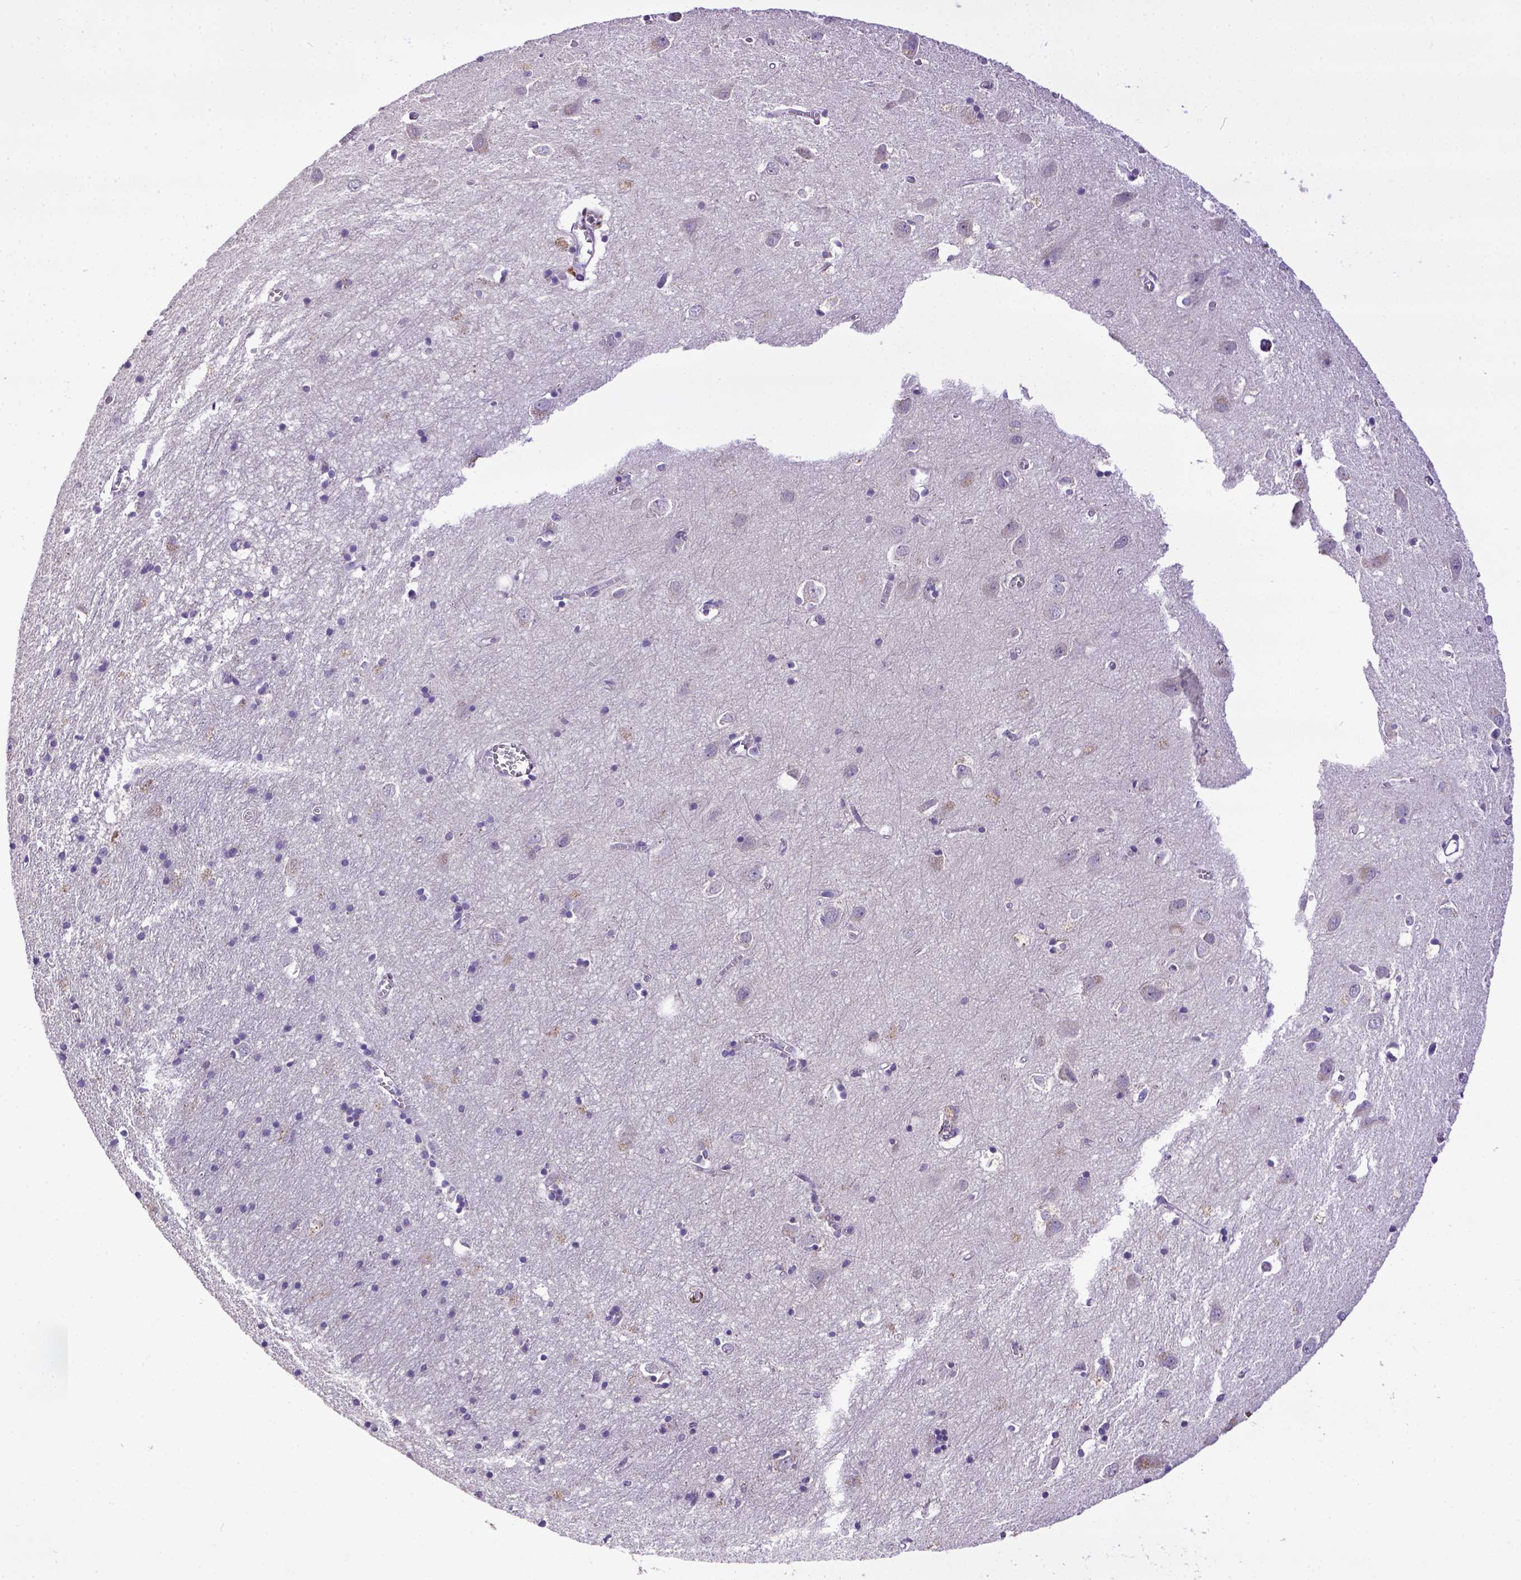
{"staining": {"intensity": "negative", "quantity": "none", "location": "none"}, "tissue": "cerebral cortex", "cell_type": "Endothelial cells", "image_type": "normal", "snomed": [{"axis": "morphology", "description": "Normal tissue, NOS"}, {"axis": "topography", "description": "Cerebral cortex"}], "caption": "Immunohistochemistry (IHC) of benign human cerebral cortex exhibits no expression in endothelial cells.", "gene": "CDKN1A", "patient": {"sex": "male", "age": 70}}